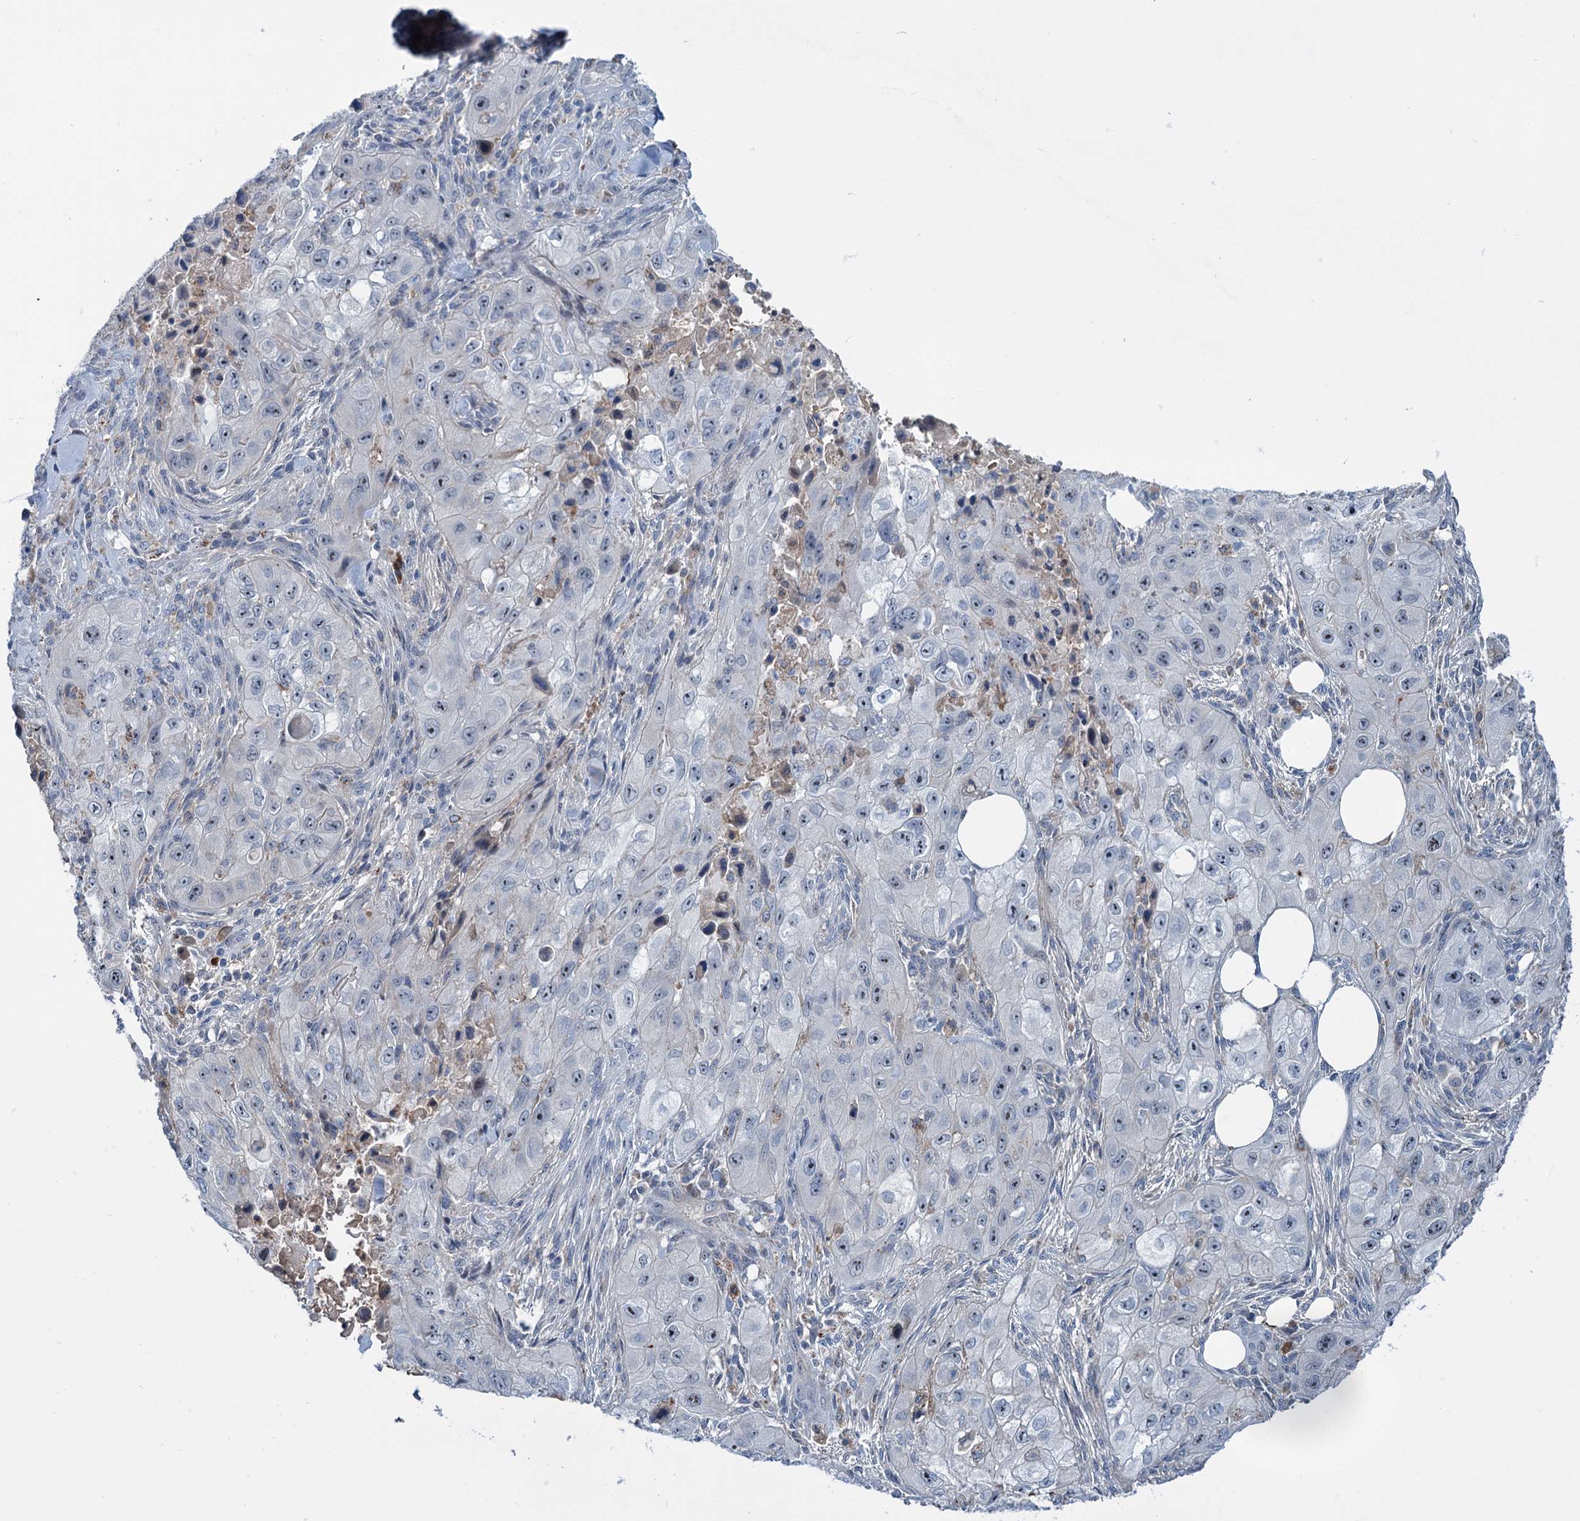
{"staining": {"intensity": "negative", "quantity": "none", "location": "none"}, "tissue": "skin cancer", "cell_type": "Tumor cells", "image_type": "cancer", "snomed": [{"axis": "morphology", "description": "Squamous cell carcinoma, NOS"}, {"axis": "topography", "description": "Skin"}, {"axis": "topography", "description": "Subcutis"}], "caption": "A photomicrograph of squamous cell carcinoma (skin) stained for a protein exhibits no brown staining in tumor cells.", "gene": "LPIN1", "patient": {"sex": "male", "age": 73}}